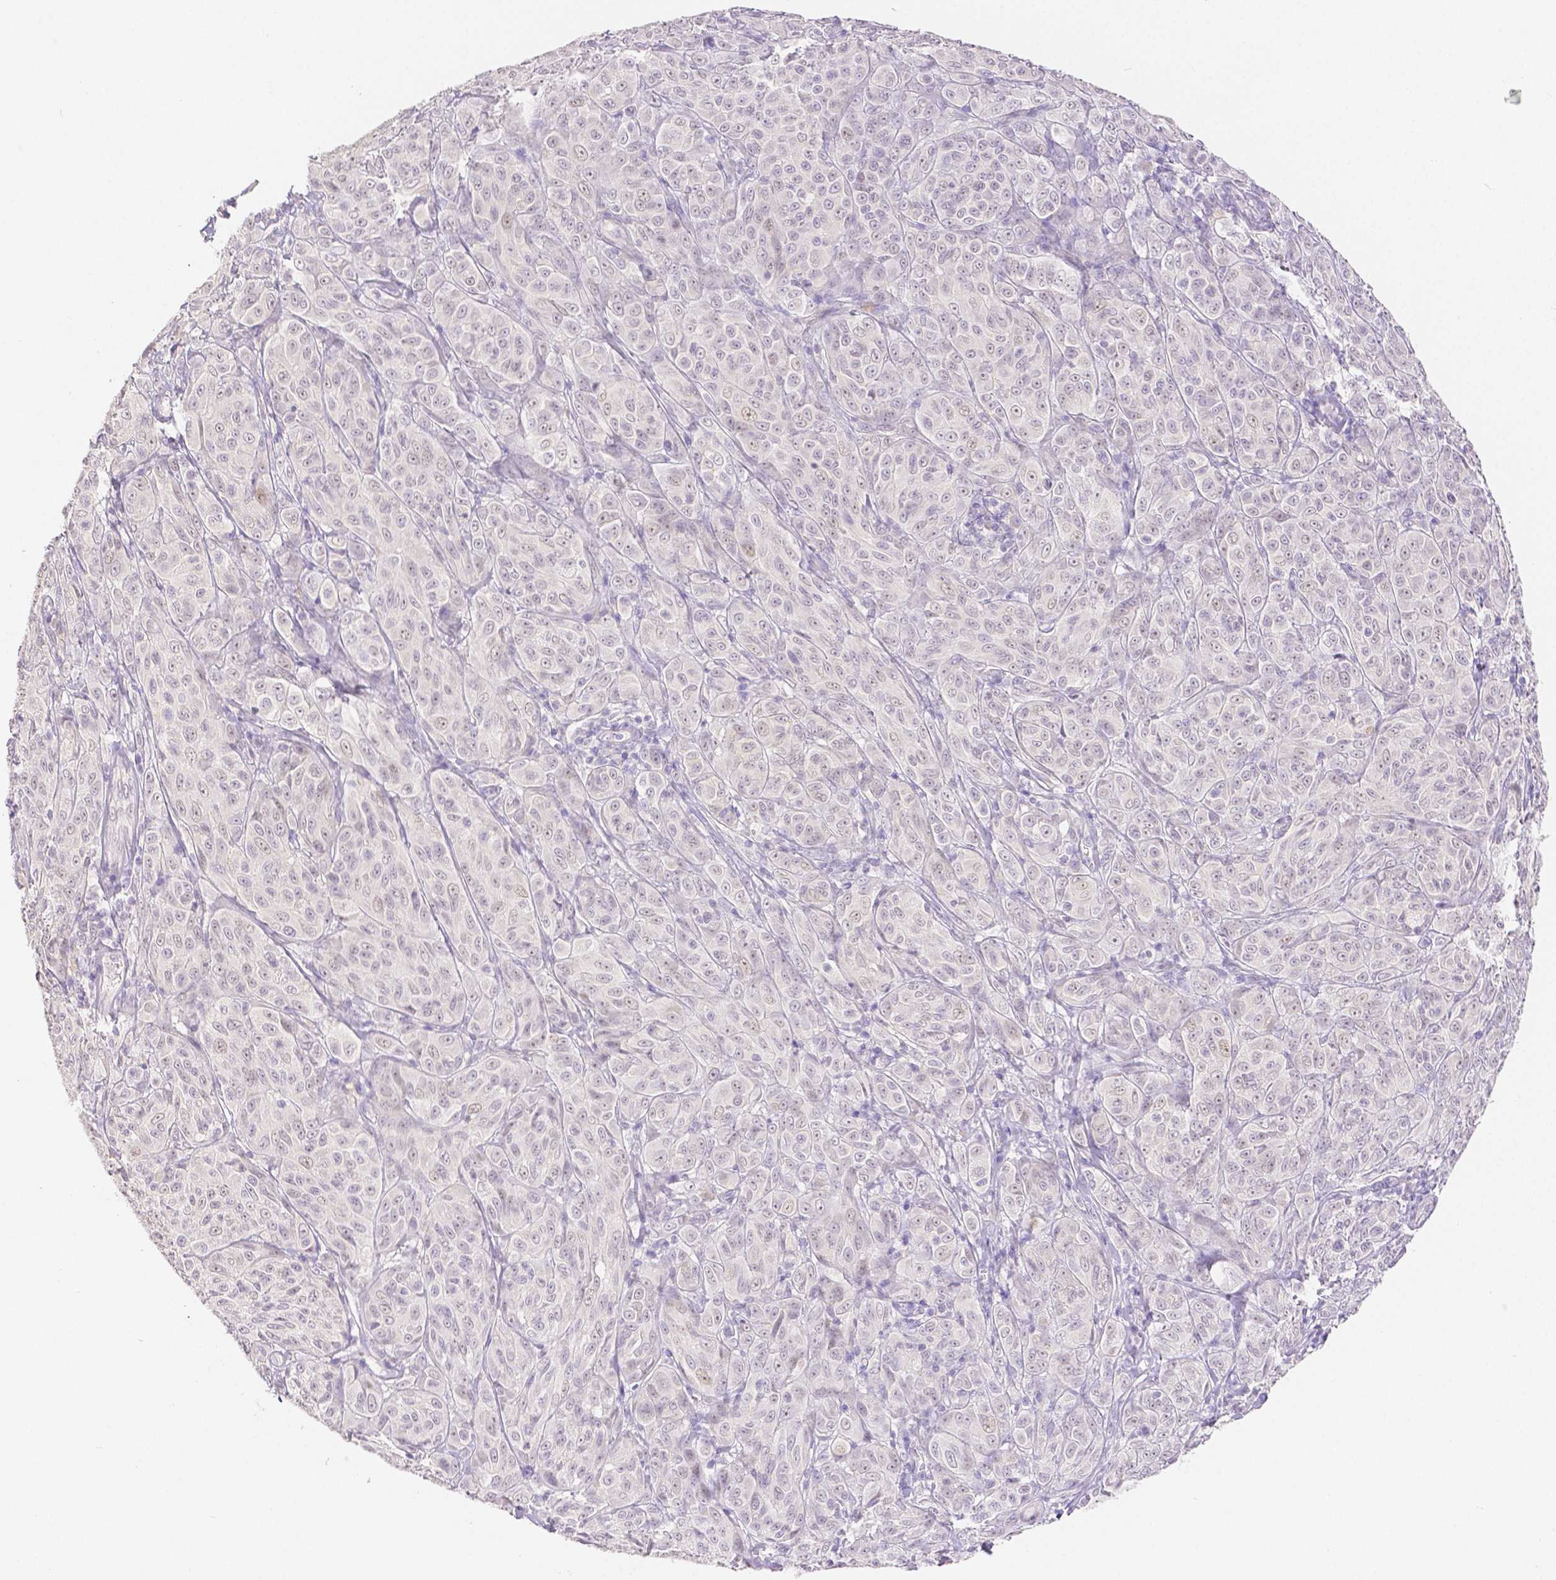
{"staining": {"intensity": "negative", "quantity": "none", "location": "none"}, "tissue": "melanoma", "cell_type": "Tumor cells", "image_type": "cancer", "snomed": [{"axis": "morphology", "description": "Malignant melanoma, NOS"}, {"axis": "topography", "description": "Skin"}], "caption": "Malignant melanoma was stained to show a protein in brown. There is no significant positivity in tumor cells. (Immunohistochemistry (ihc), brightfield microscopy, high magnification).", "gene": "OCLN", "patient": {"sex": "male", "age": 89}}